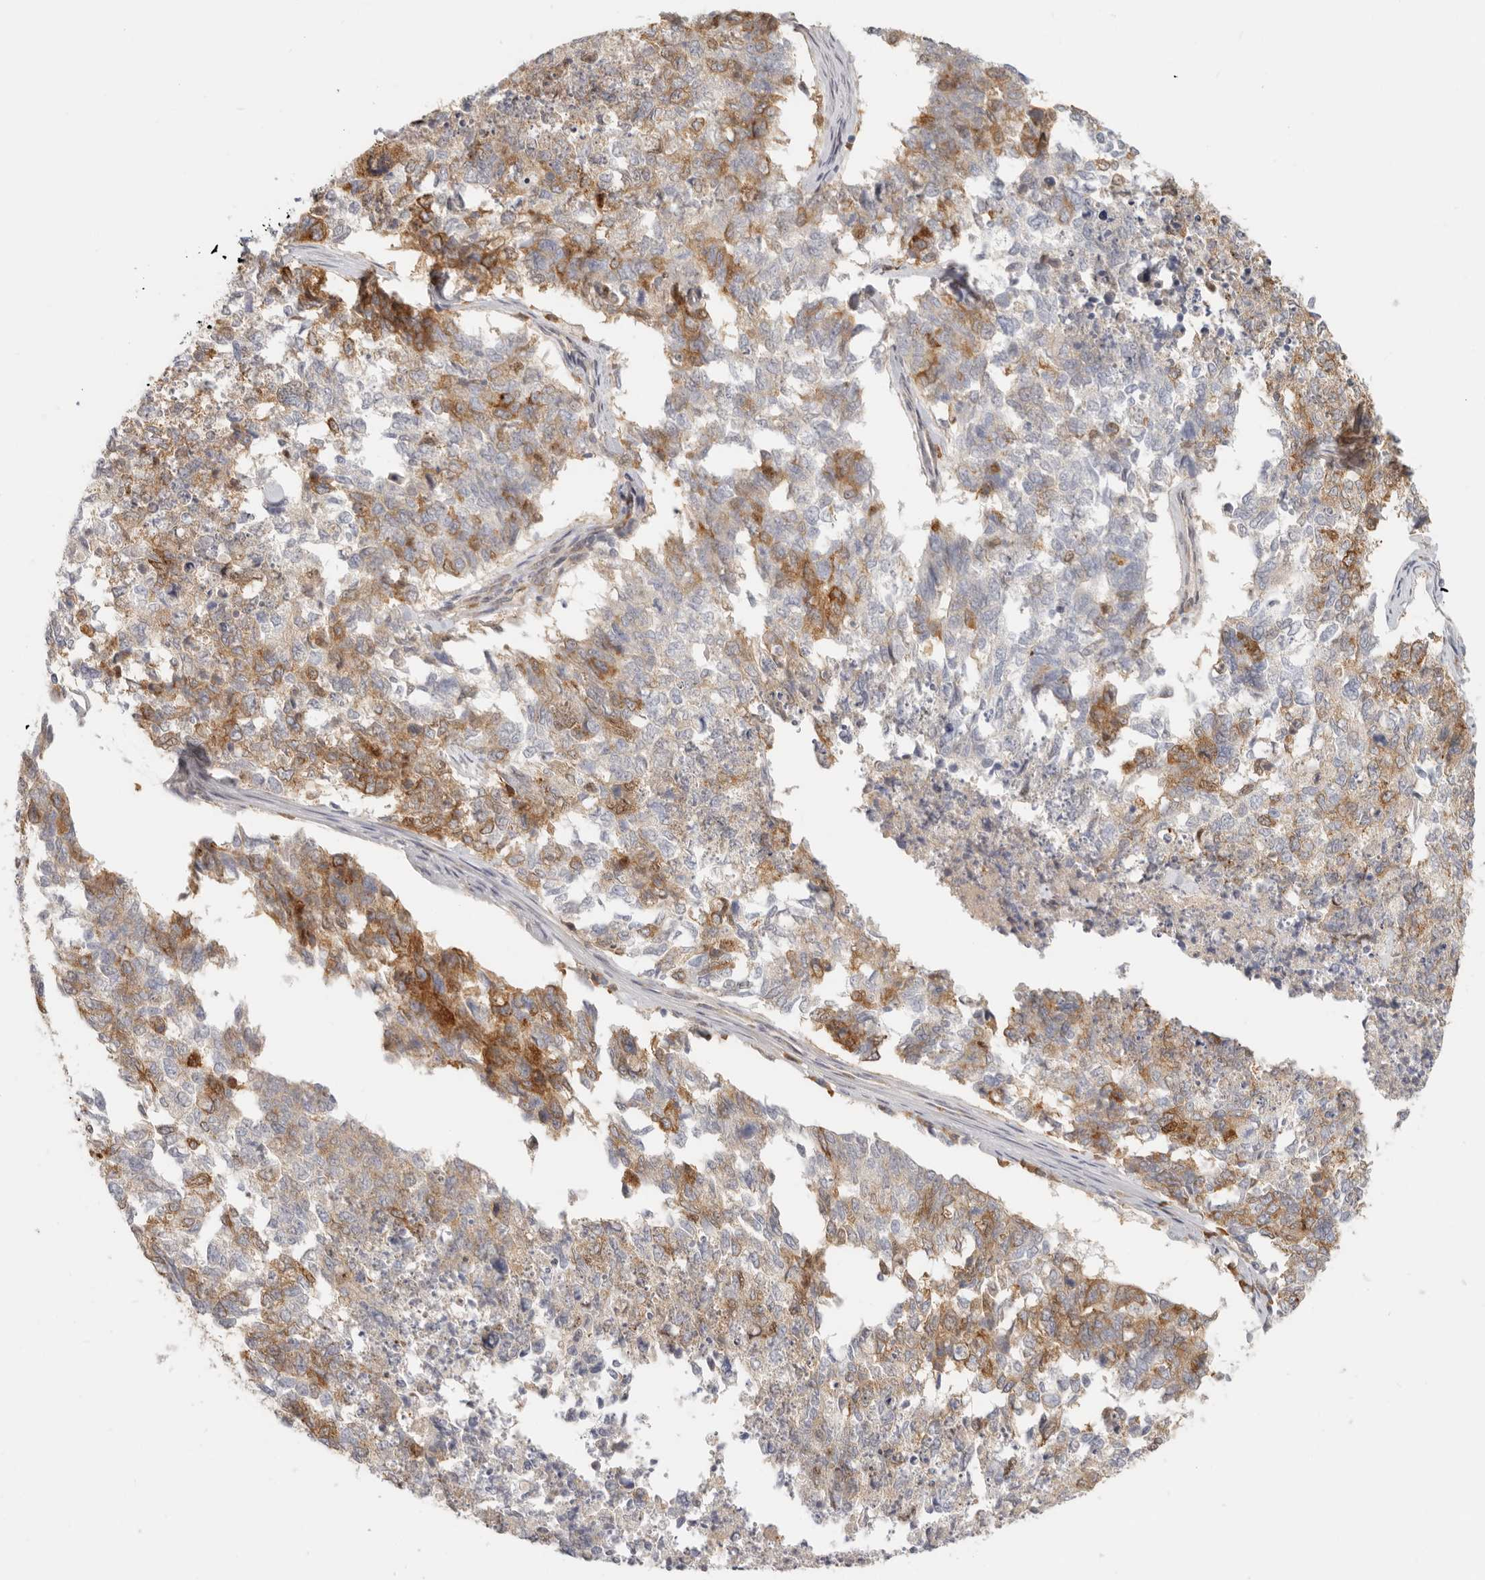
{"staining": {"intensity": "moderate", "quantity": "25%-75%", "location": "cytoplasmic/membranous"}, "tissue": "cervical cancer", "cell_type": "Tumor cells", "image_type": "cancer", "snomed": [{"axis": "morphology", "description": "Squamous cell carcinoma, NOS"}, {"axis": "topography", "description": "Cervix"}], "caption": "Human cervical cancer (squamous cell carcinoma) stained for a protein (brown) shows moderate cytoplasmic/membranous positive positivity in about 25%-75% of tumor cells.", "gene": "PABPC4", "patient": {"sex": "female", "age": 63}}